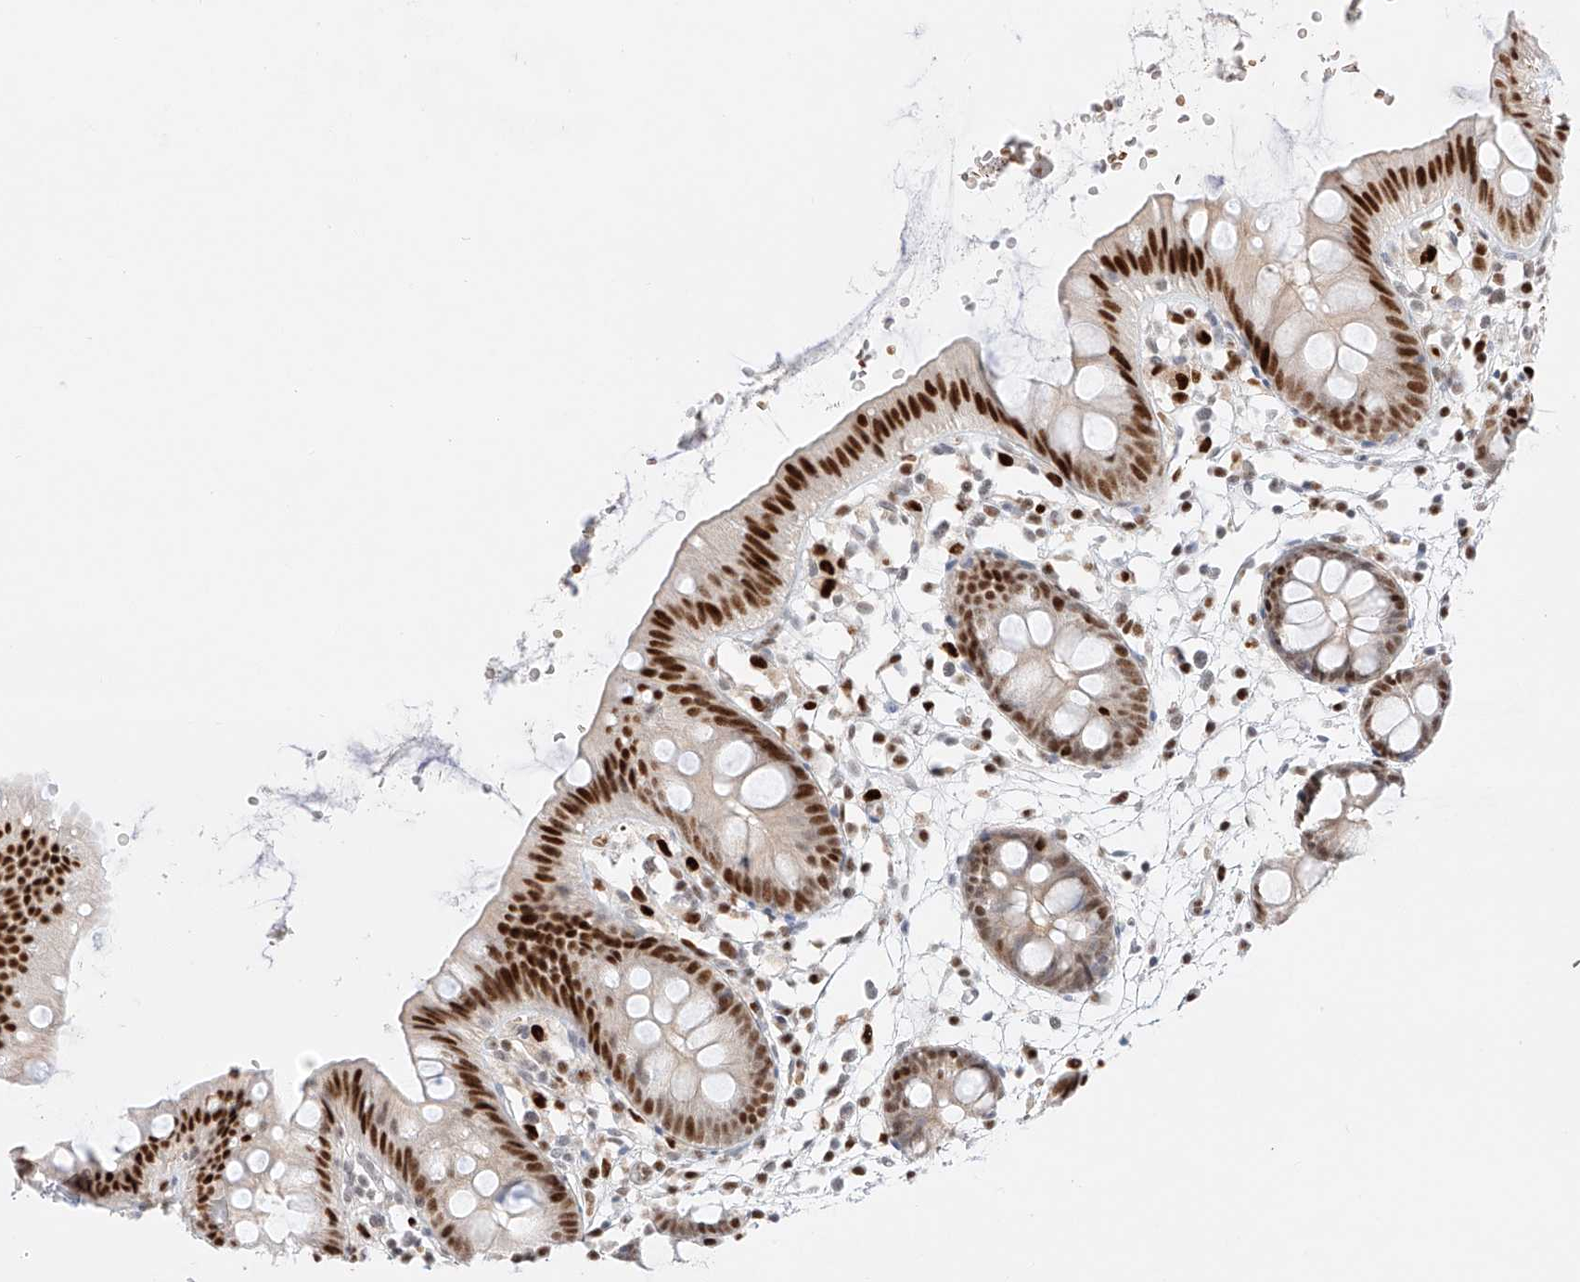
{"staining": {"intensity": "negative", "quantity": "none", "location": "none"}, "tissue": "colon", "cell_type": "Endothelial cells", "image_type": "normal", "snomed": [{"axis": "morphology", "description": "Normal tissue, NOS"}, {"axis": "topography", "description": "Colon"}], "caption": "A histopathology image of colon stained for a protein reveals no brown staining in endothelial cells. The staining is performed using DAB (3,3'-diaminobenzidine) brown chromogen with nuclei counter-stained in using hematoxylin.", "gene": "APIP", "patient": {"sex": "male", "age": 56}}